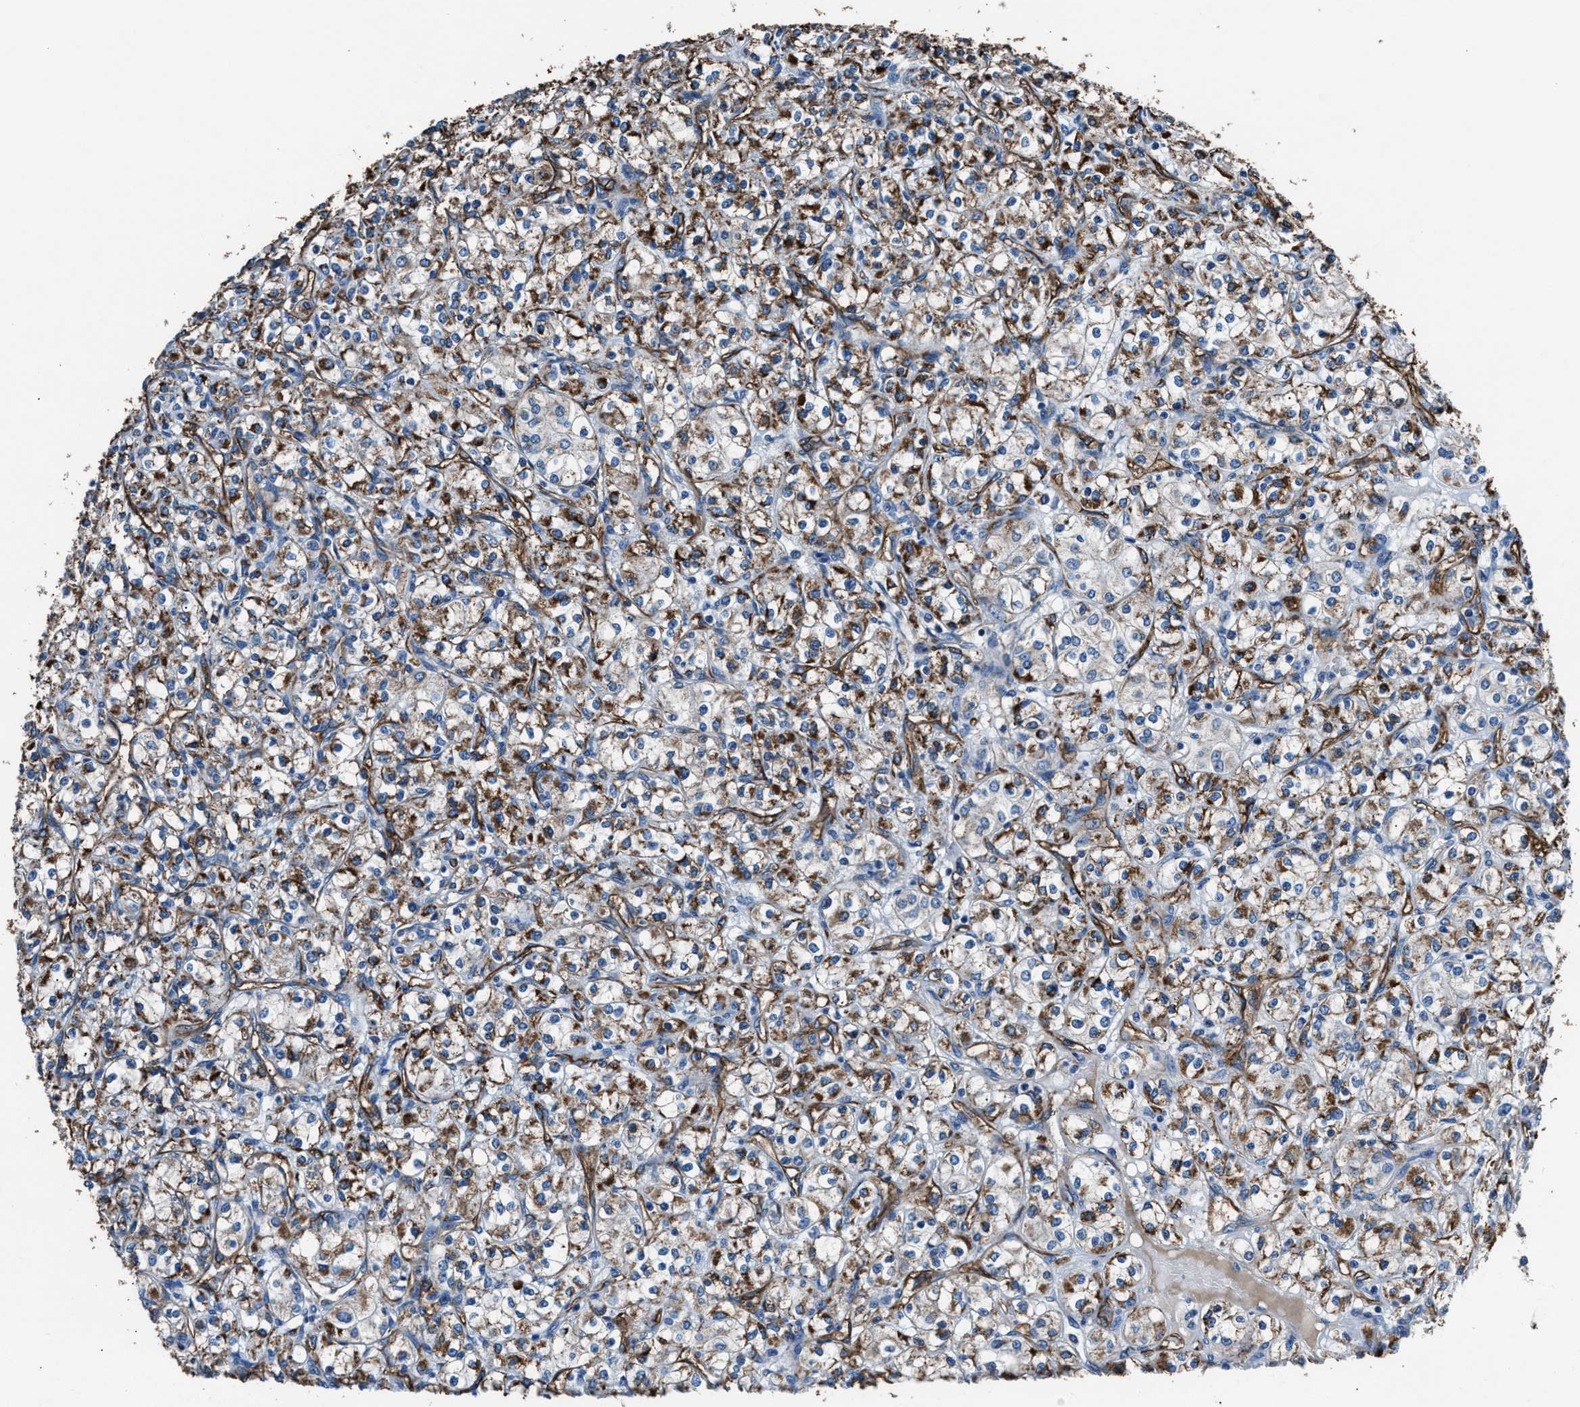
{"staining": {"intensity": "moderate", "quantity": ">75%", "location": "cytoplasmic/membranous"}, "tissue": "renal cancer", "cell_type": "Tumor cells", "image_type": "cancer", "snomed": [{"axis": "morphology", "description": "Adenocarcinoma, NOS"}, {"axis": "topography", "description": "Kidney"}], "caption": "Renal adenocarcinoma stained with a brown dye exhibits moderate cytoplasmic/membranous positive expression in approximately >75% of tumor cells.", "gene": "PRTFDC1", "patient": {"sex": "male", "age": 77}}